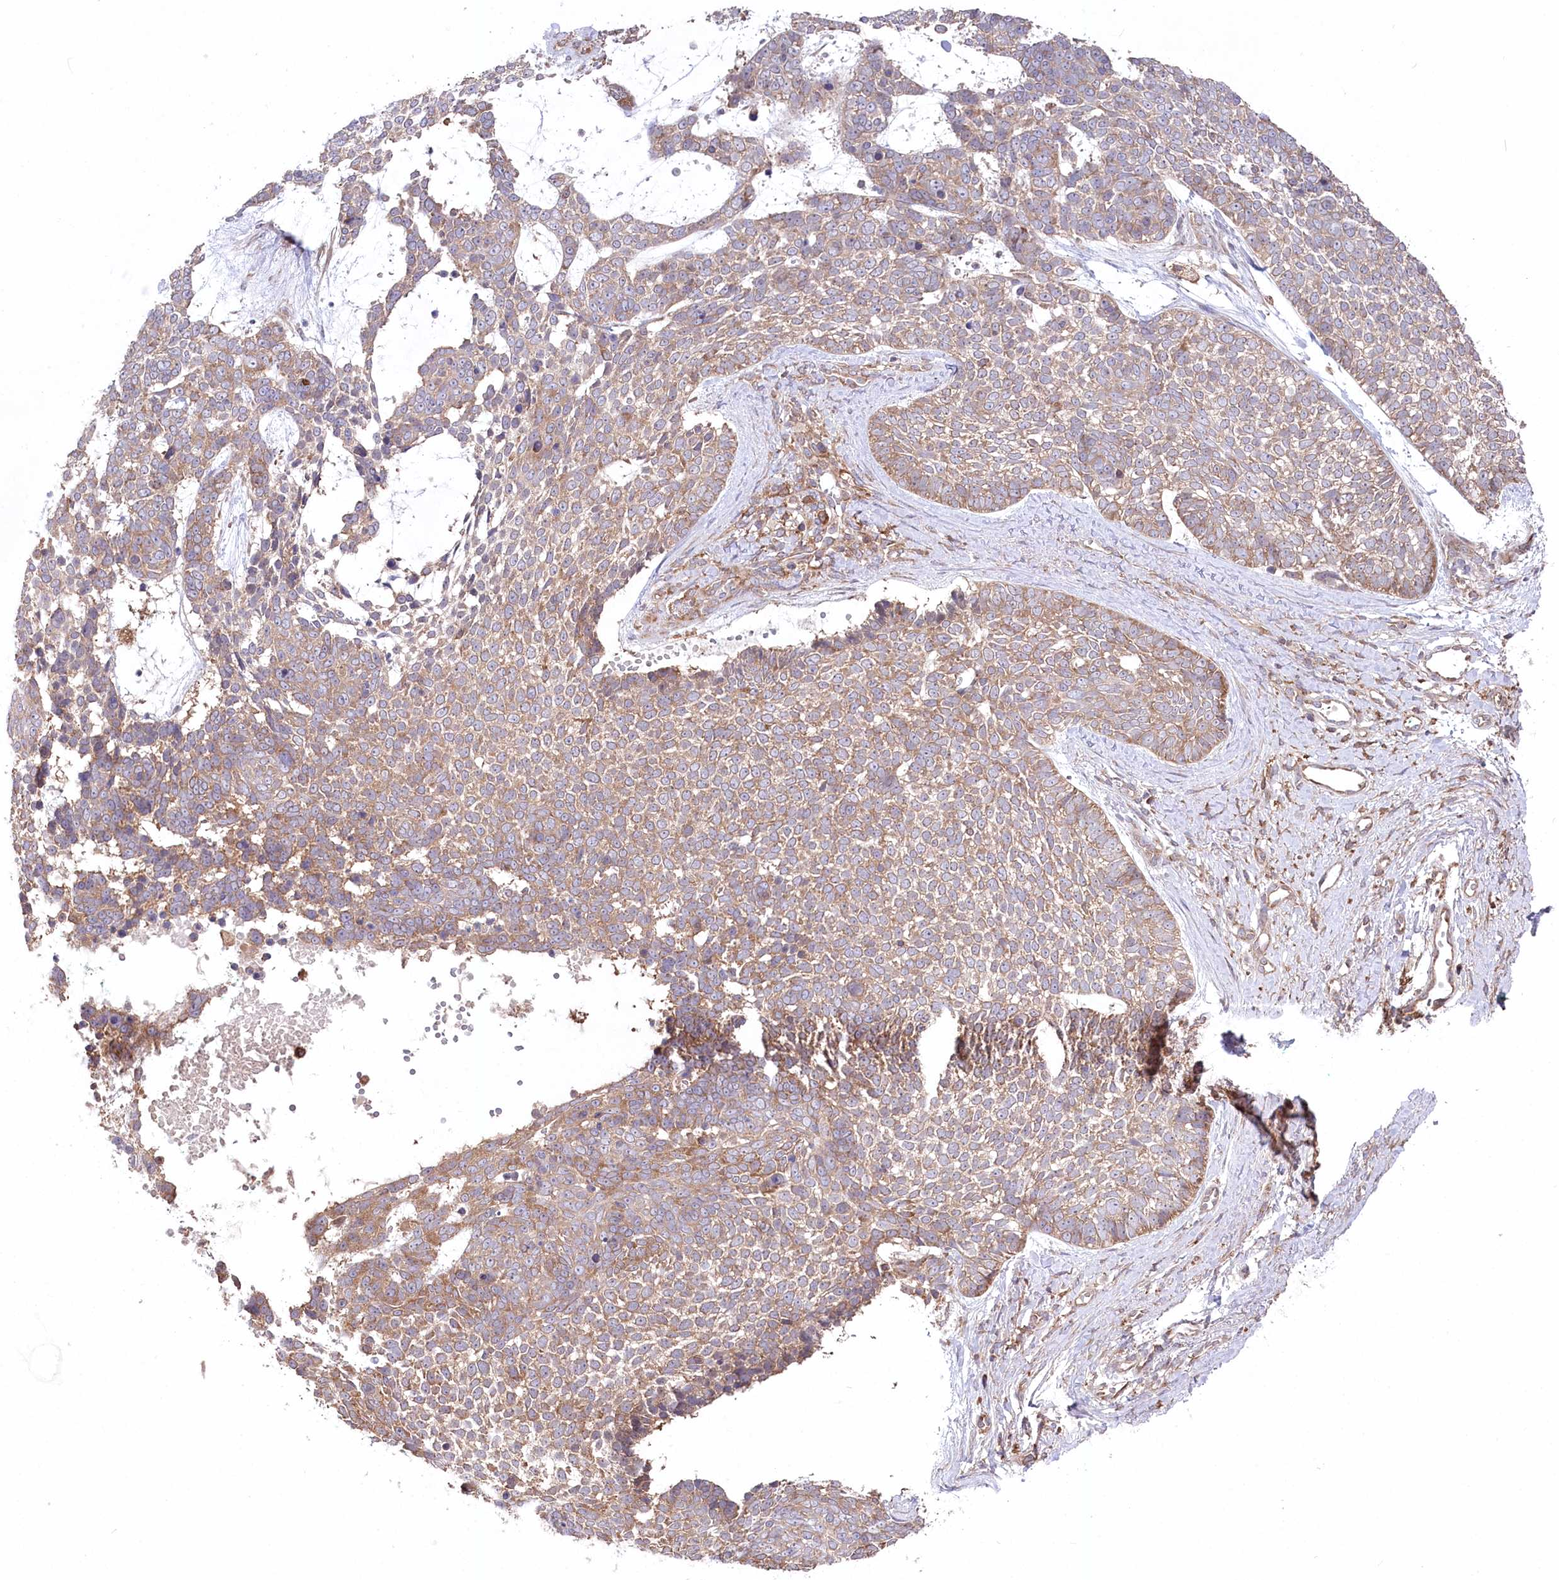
{"staining": {"intensity": "weak", "quantity": ">75%", "location": "cytoplasmic/membranous"}, "tissue": "skin cancer", "cell_type": "Tumor cells", "image_type": "cancer", "snomed": [{"axis": "morphology", "description": "Basal cell carcinoma"}, {"axis": "topography", "description": "Skin"}], "caption": "Skin basal cell carcinoma stained for a protein (brown) exhibits weak cytoplasmic/membranous positive positivity in approximately >75% of tumor cells.", "gene": "PPP1R21", "patient": {"sex": "female", "age": 81}}